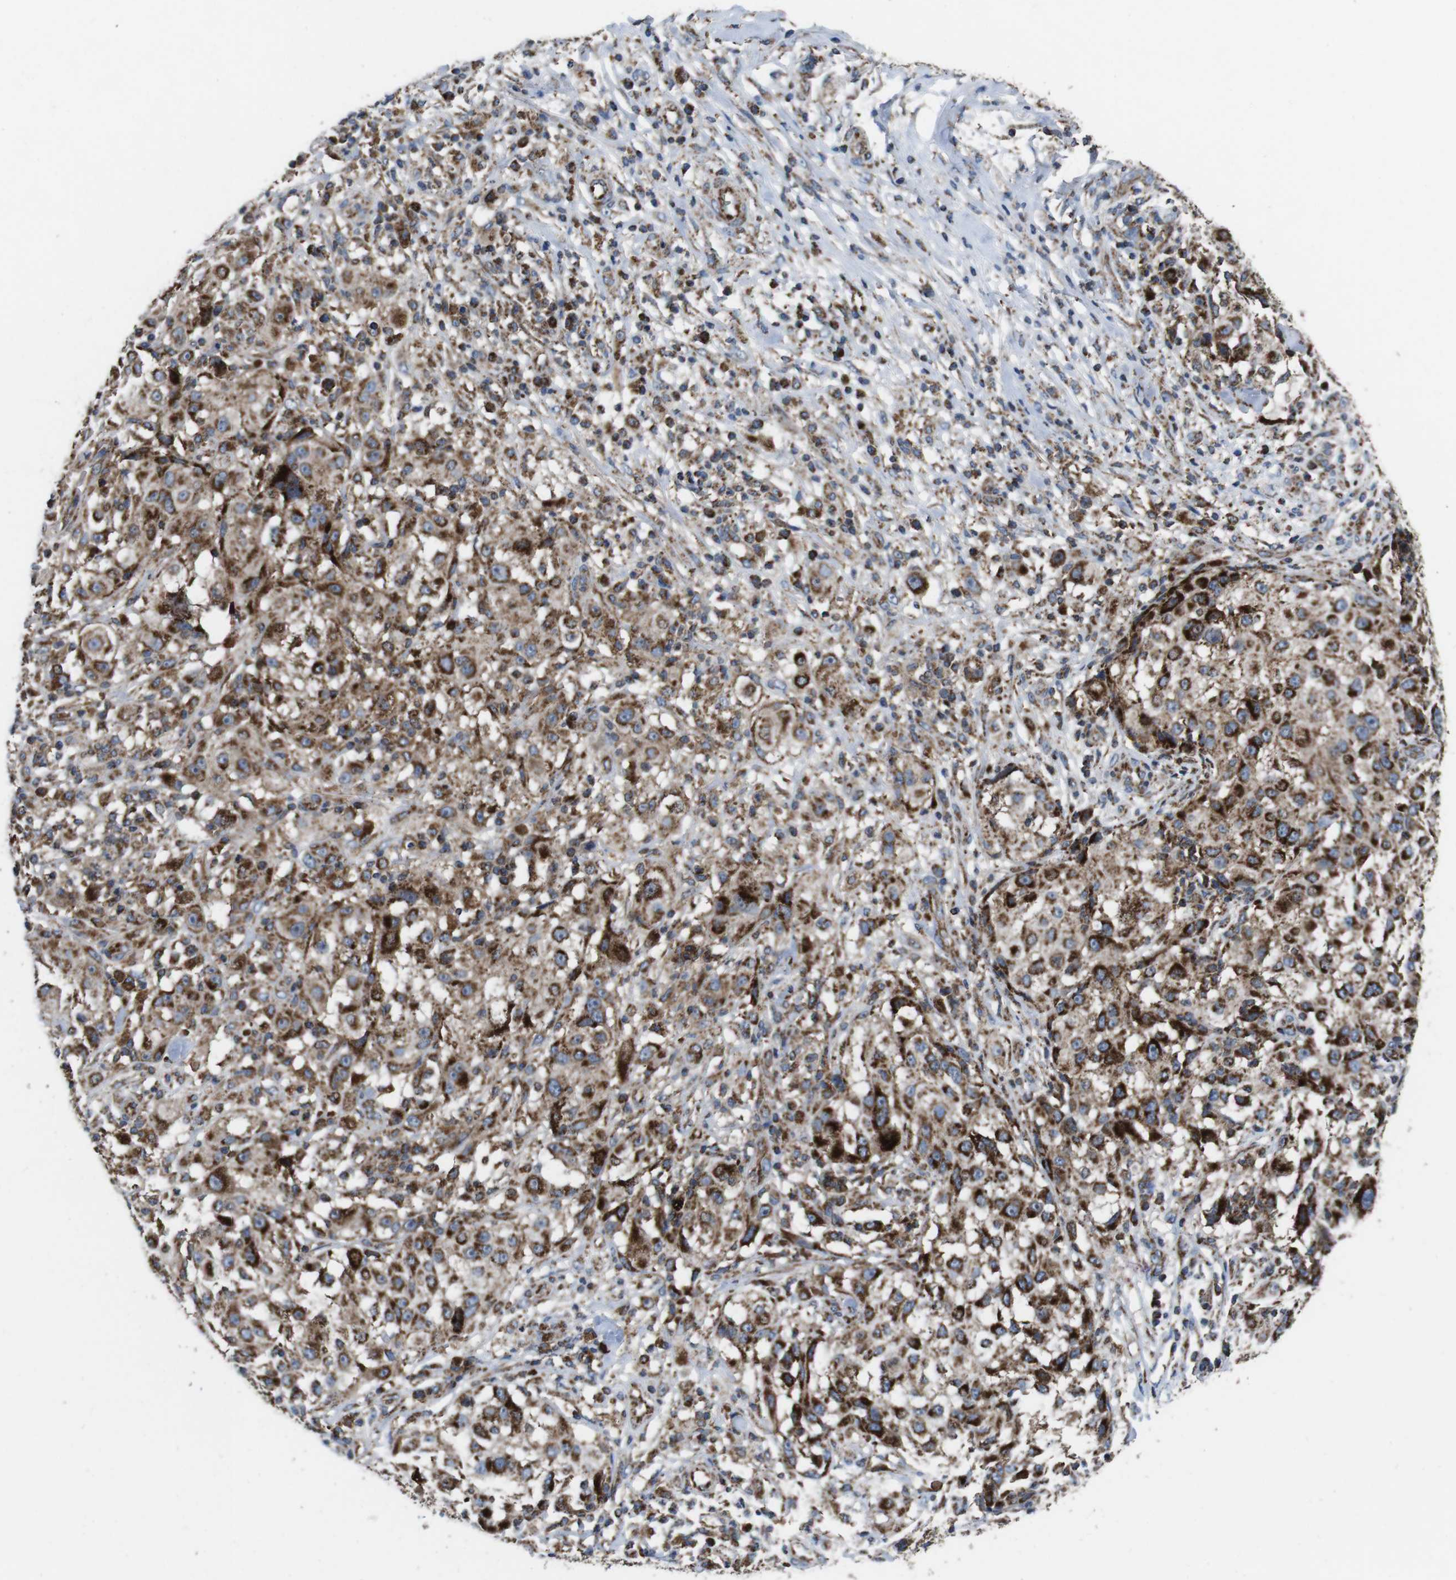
{"staining": {"intensity": "moderate", "quantity": ">75%", "location": "cytoplasmic/membranous"}, "tissue": "melanoma", "cell_type": "Tumor cells", "image_type": "cancer", "snomed": [{"axis": "morphology", "description": "Necrosis, NOS"}, {"axis": "morphology", "description": "Malignant melanoma, NOS"}, {"axis": "topography", "description": "Skin"}], "caption": "Malignant melanoma stained with a protein marker shows moderate staining in tumor cells.", "gene": "HK1", "patient": {"sex": "female", "age": 87}}